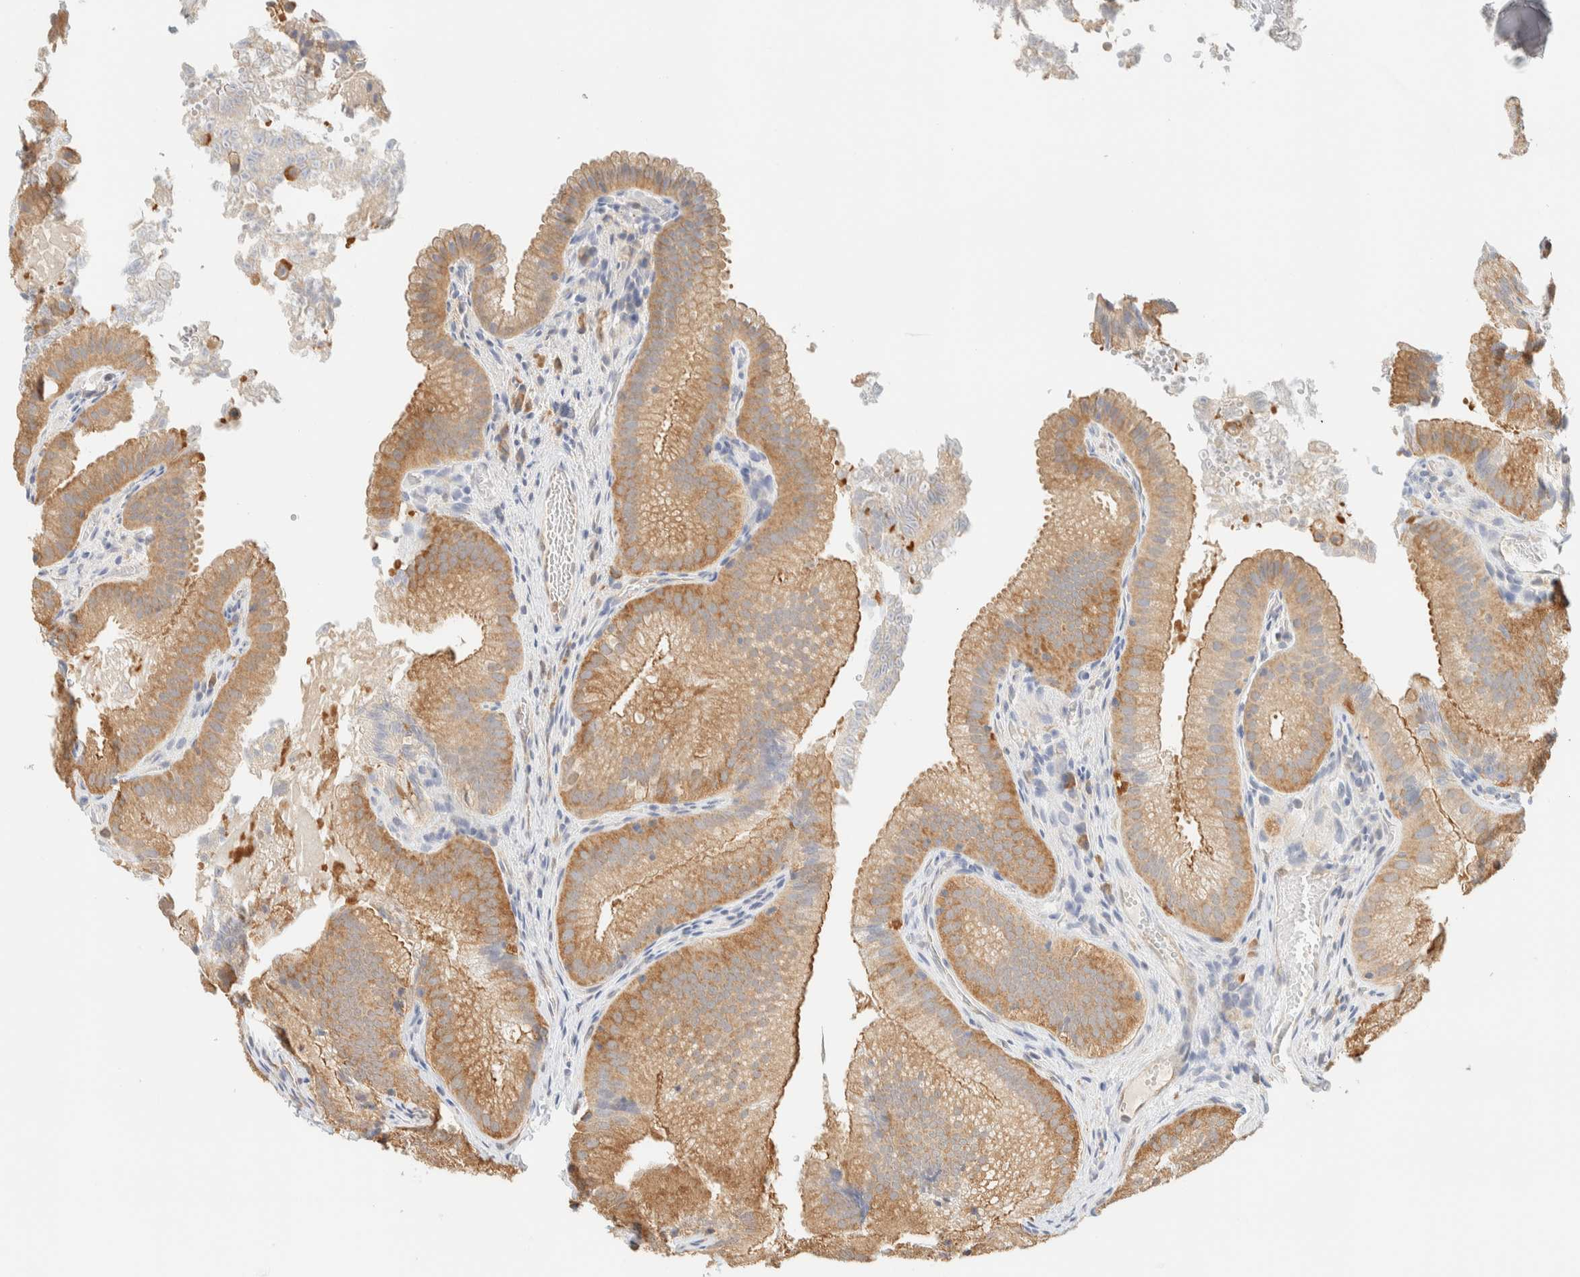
{"staining": {"intensity": "moderate", "quantity": ">75%", "location": "cytoplasmic/membranous"}, "tissue": "gallbladder", "cell_type": "Glandular cells", "image_type": "normal", "snomed": [{"axis": "morphology", "description": "Normal tissue, NOS"}, {"axis": "topography", "description": "Gallbladder"}], "caption": "Moderate cytoplasmic/membranous protein expression is appreciated in approximately >75% of glandular cells in gallbladder.", "gene": "TBC1D8B", "patient": {"sex": "female", "age": 30}}